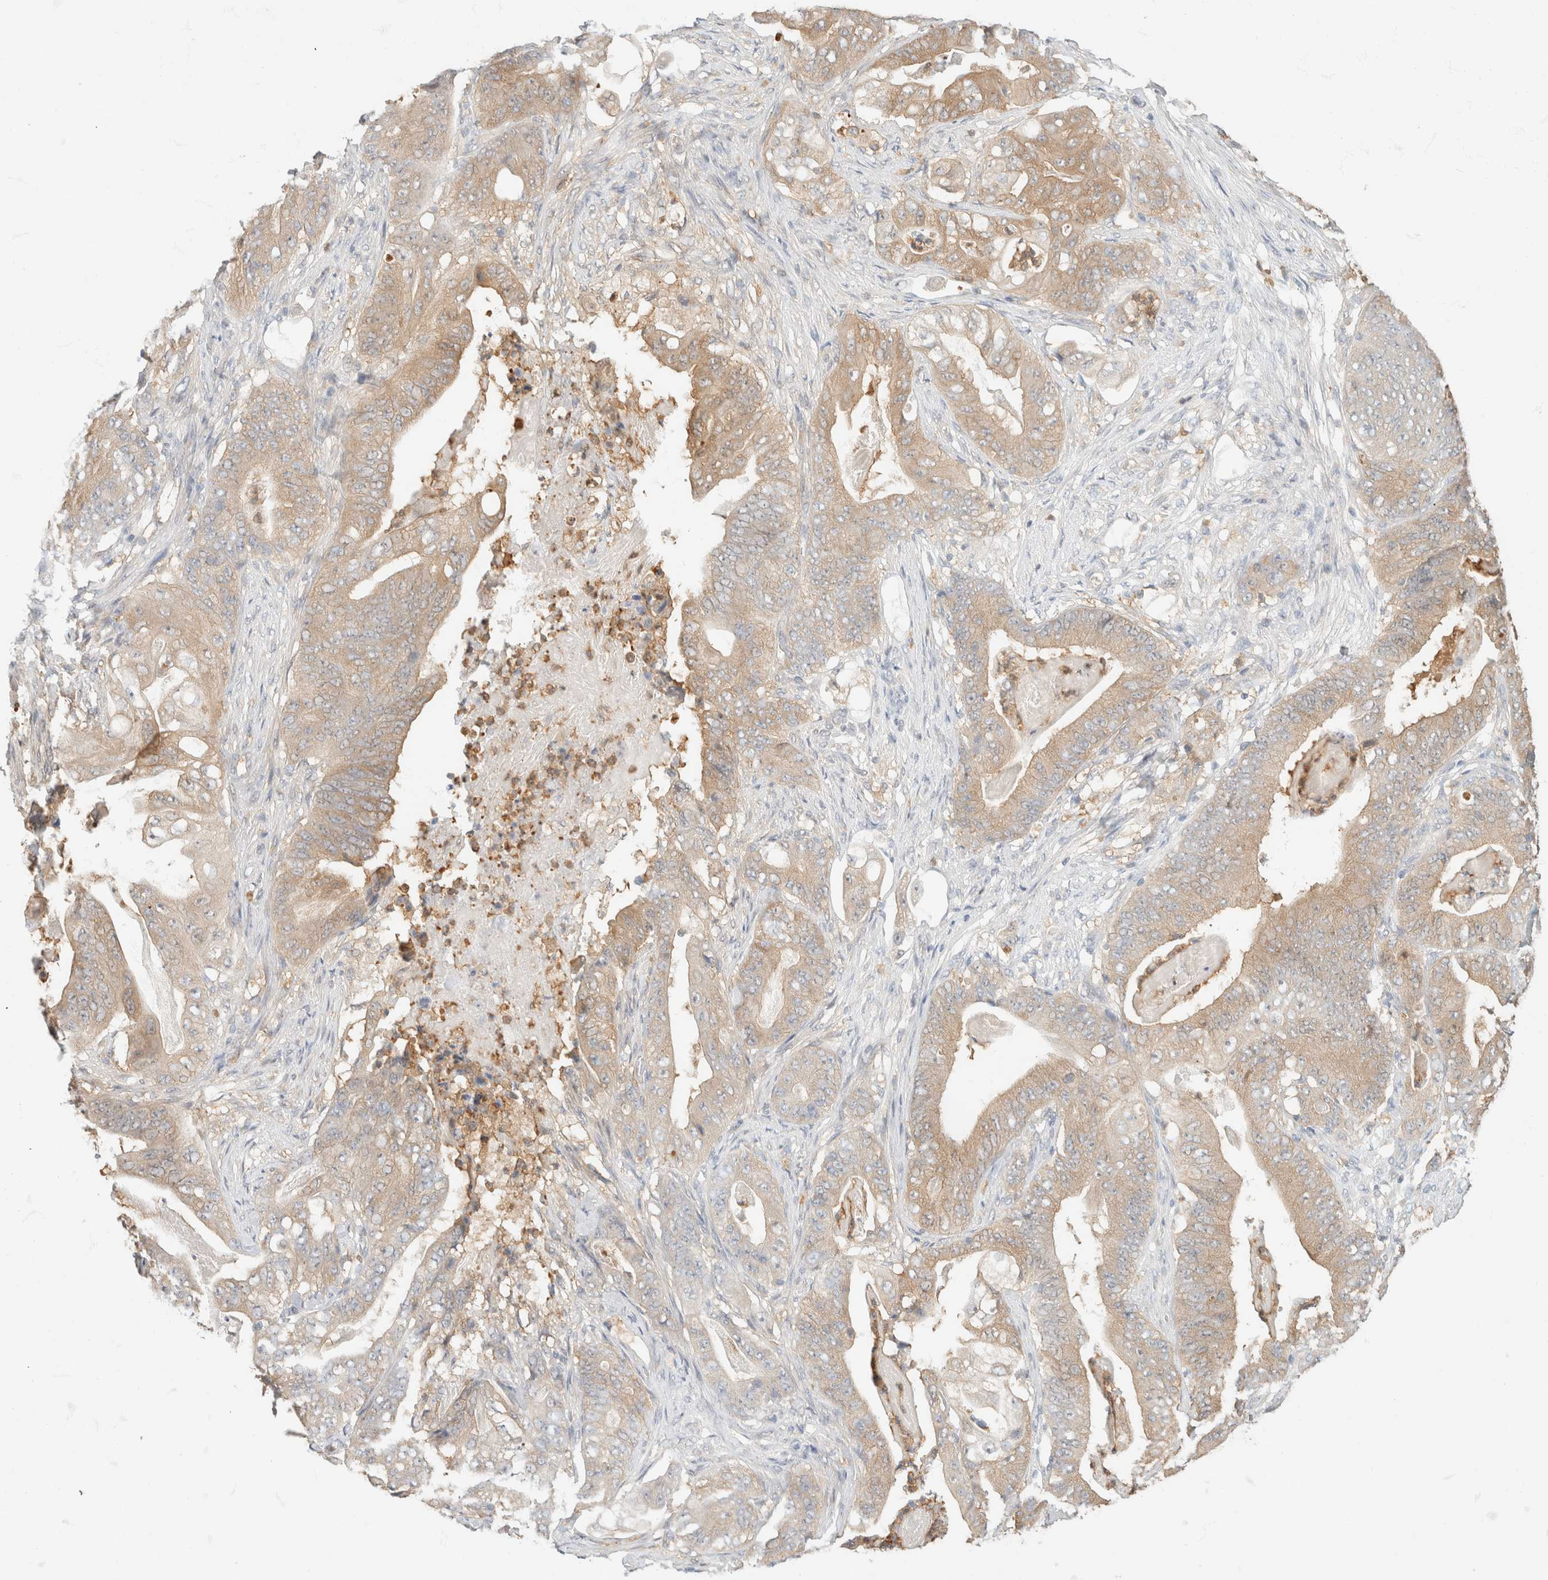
{"staining": {"intensity": "moderate", "quantity": ">75%", "location": "cytoplasmic/membranous"}, "tissue": "stomach cancer", "cell_type": "Tumor cells", "image_type": "cancer", "snomed": [{"axis": "morphology", "description": "Adenocarcinoma, NOS"}, {"axis": "topography", "description": "Stomach"}], "caption": "There is medium levels of moderate cytoplasmic/membranous staining in tumor cells of stomach adenocarcinoma, as demonstrated by immunohistochemical staining (brown color).", "gene": "GPI", "patient": {"sex": "female", "age": 73}}